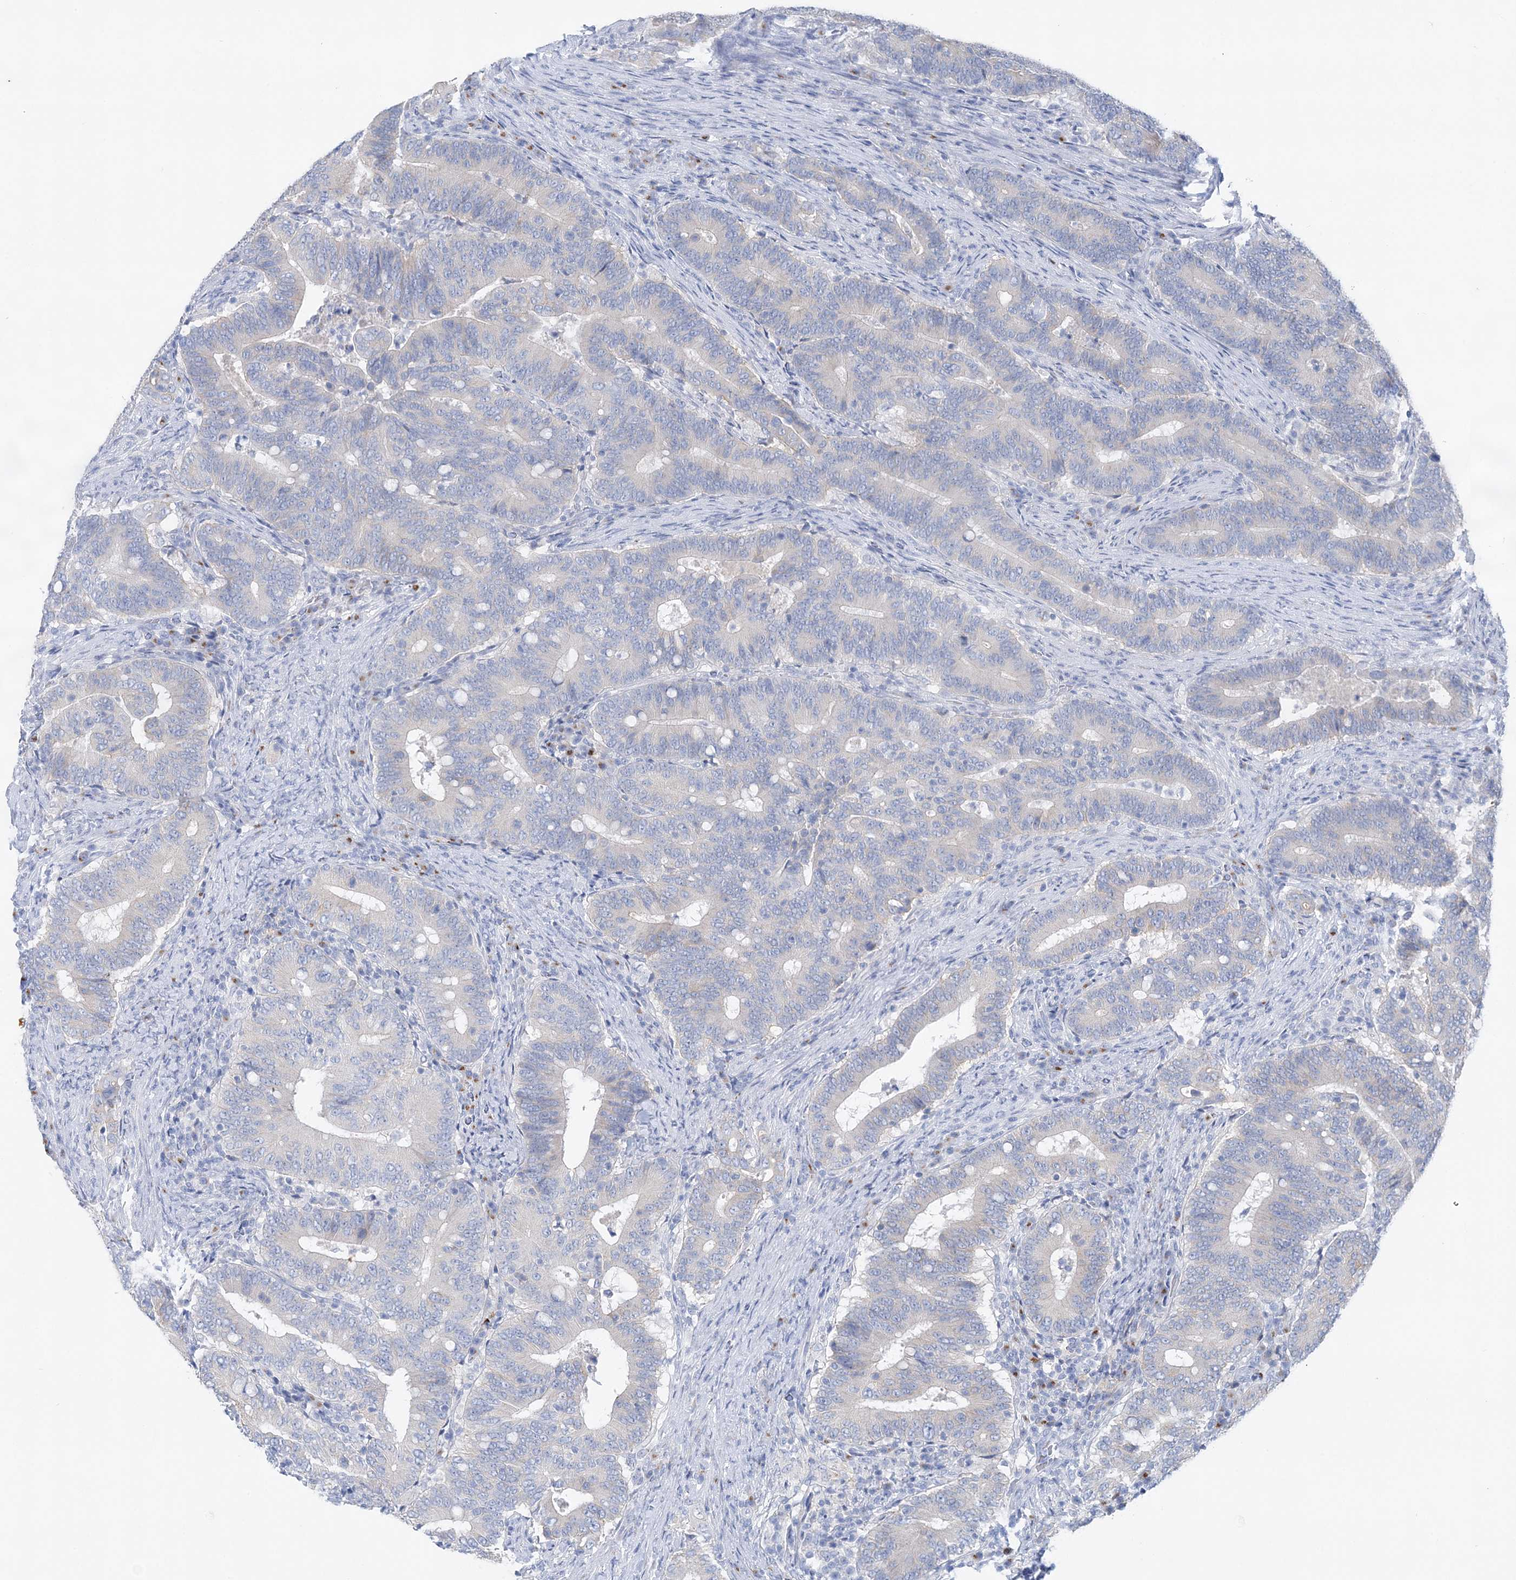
{"staining": {"intensity": "negative", "quantity": "none", "location": "none"}, "tissue": "colorectal cancer", "cell_type": "Tumor cells", "image_type": "cancer", "snomed": [{"axis": "morphology", "description": "Adenocarcinoma, NOS"}, {"axis": "topography", "description": "Colon"}], "caption": "Tumor cells are negative for protein expression in human colorectal cancer.", "gene": "SLC5A6", "patient": {"sex": "female", "age": 66}}